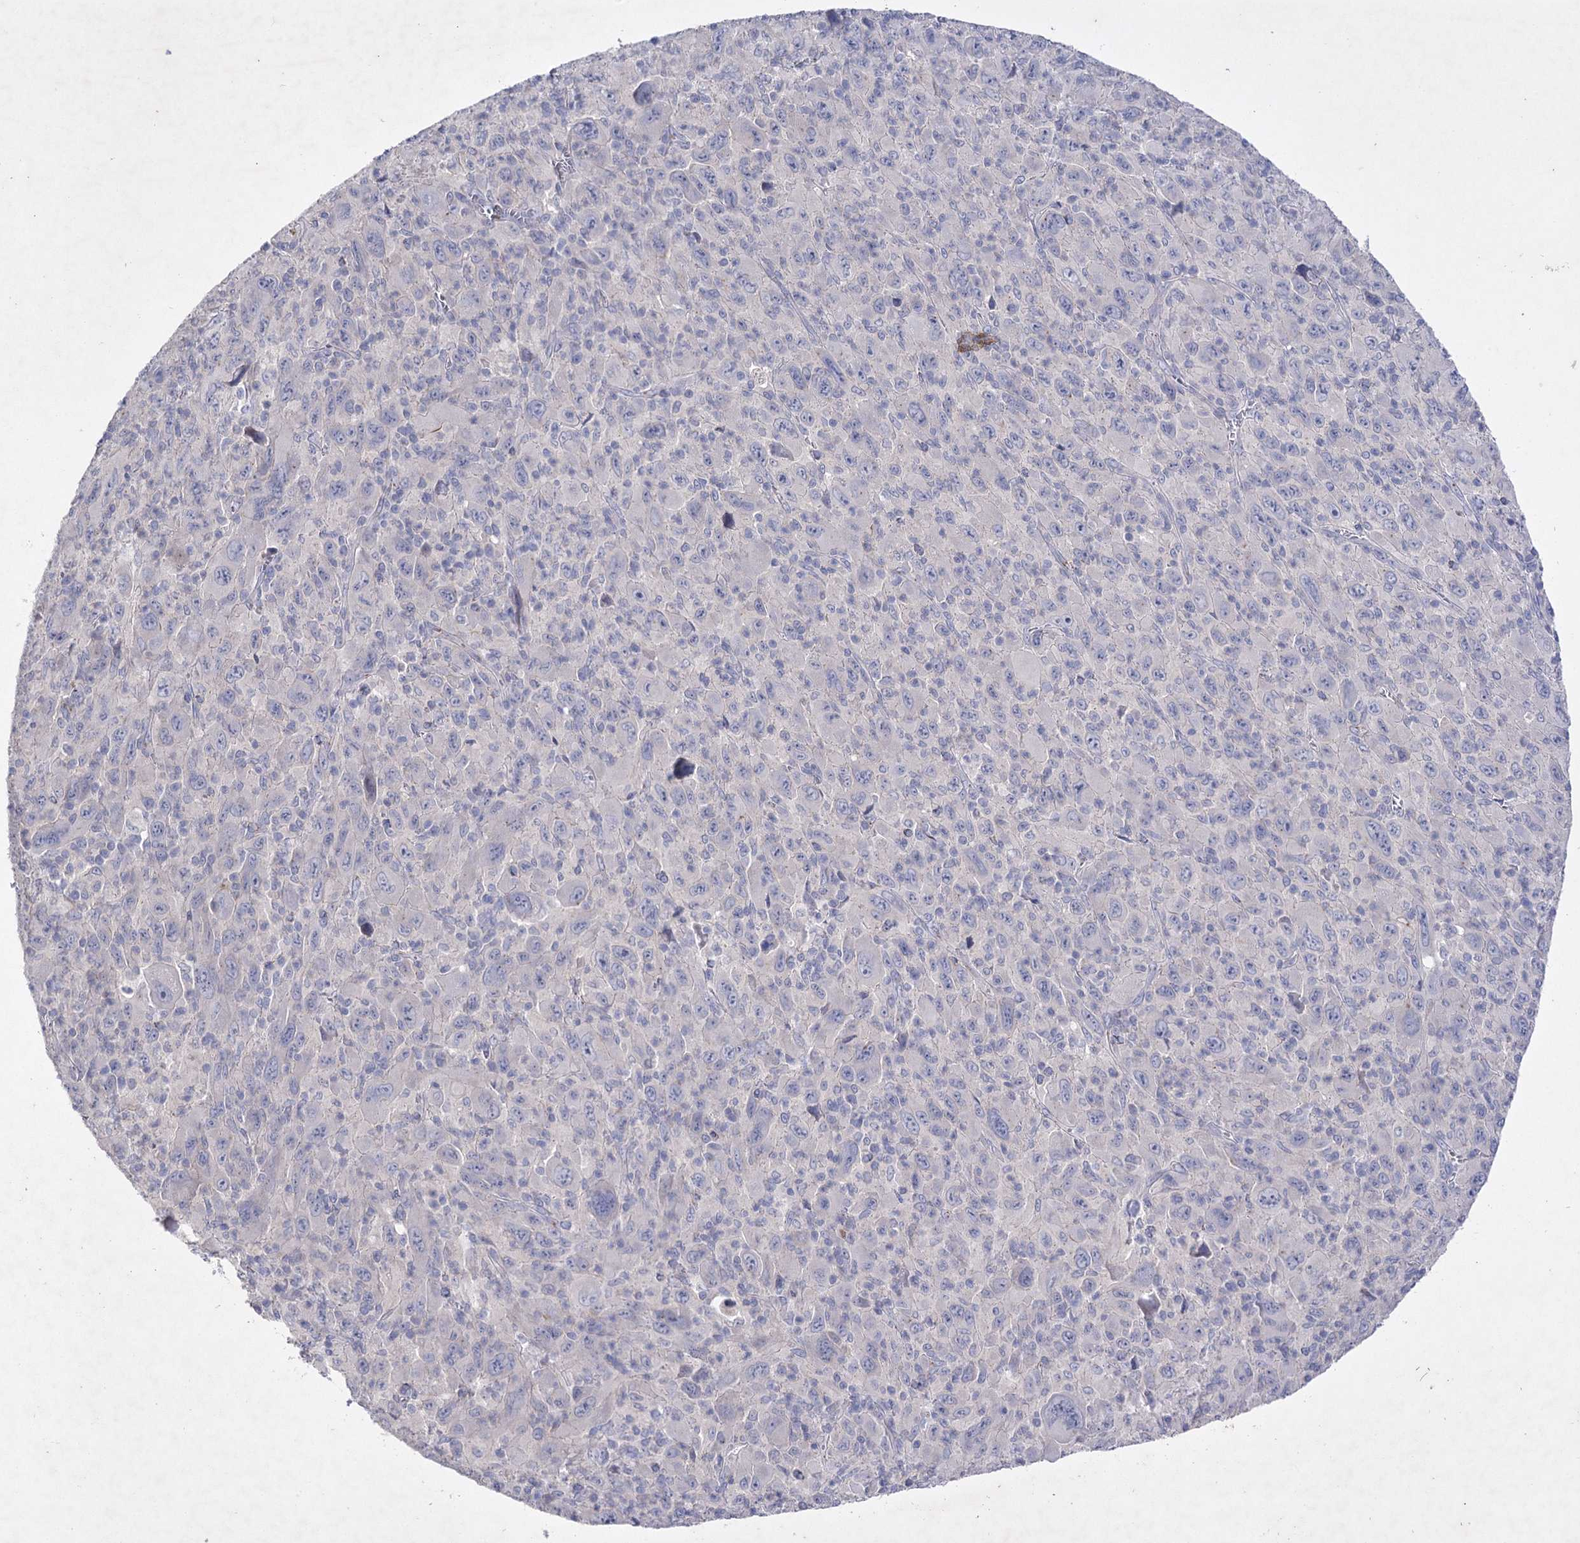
{"staining": {"intensity": "negative", "quantity": "none", "location": "none"}, "tissue": "melanoma", "cell_type": "Tumor cells", "image_type": "cancer", "snomed": [{"axis": "morphology", "description": "Malignant melanoma, Metastatic site"}, {"axis": "topography", "description": "Skin"}], "caption": "Immunohistochemical staining of malignant melanoma (metastatic site) exhibits no significant positivity in tumor cells.", "gene": "COX15", "patient": {"sex": "female", "age": 56}}